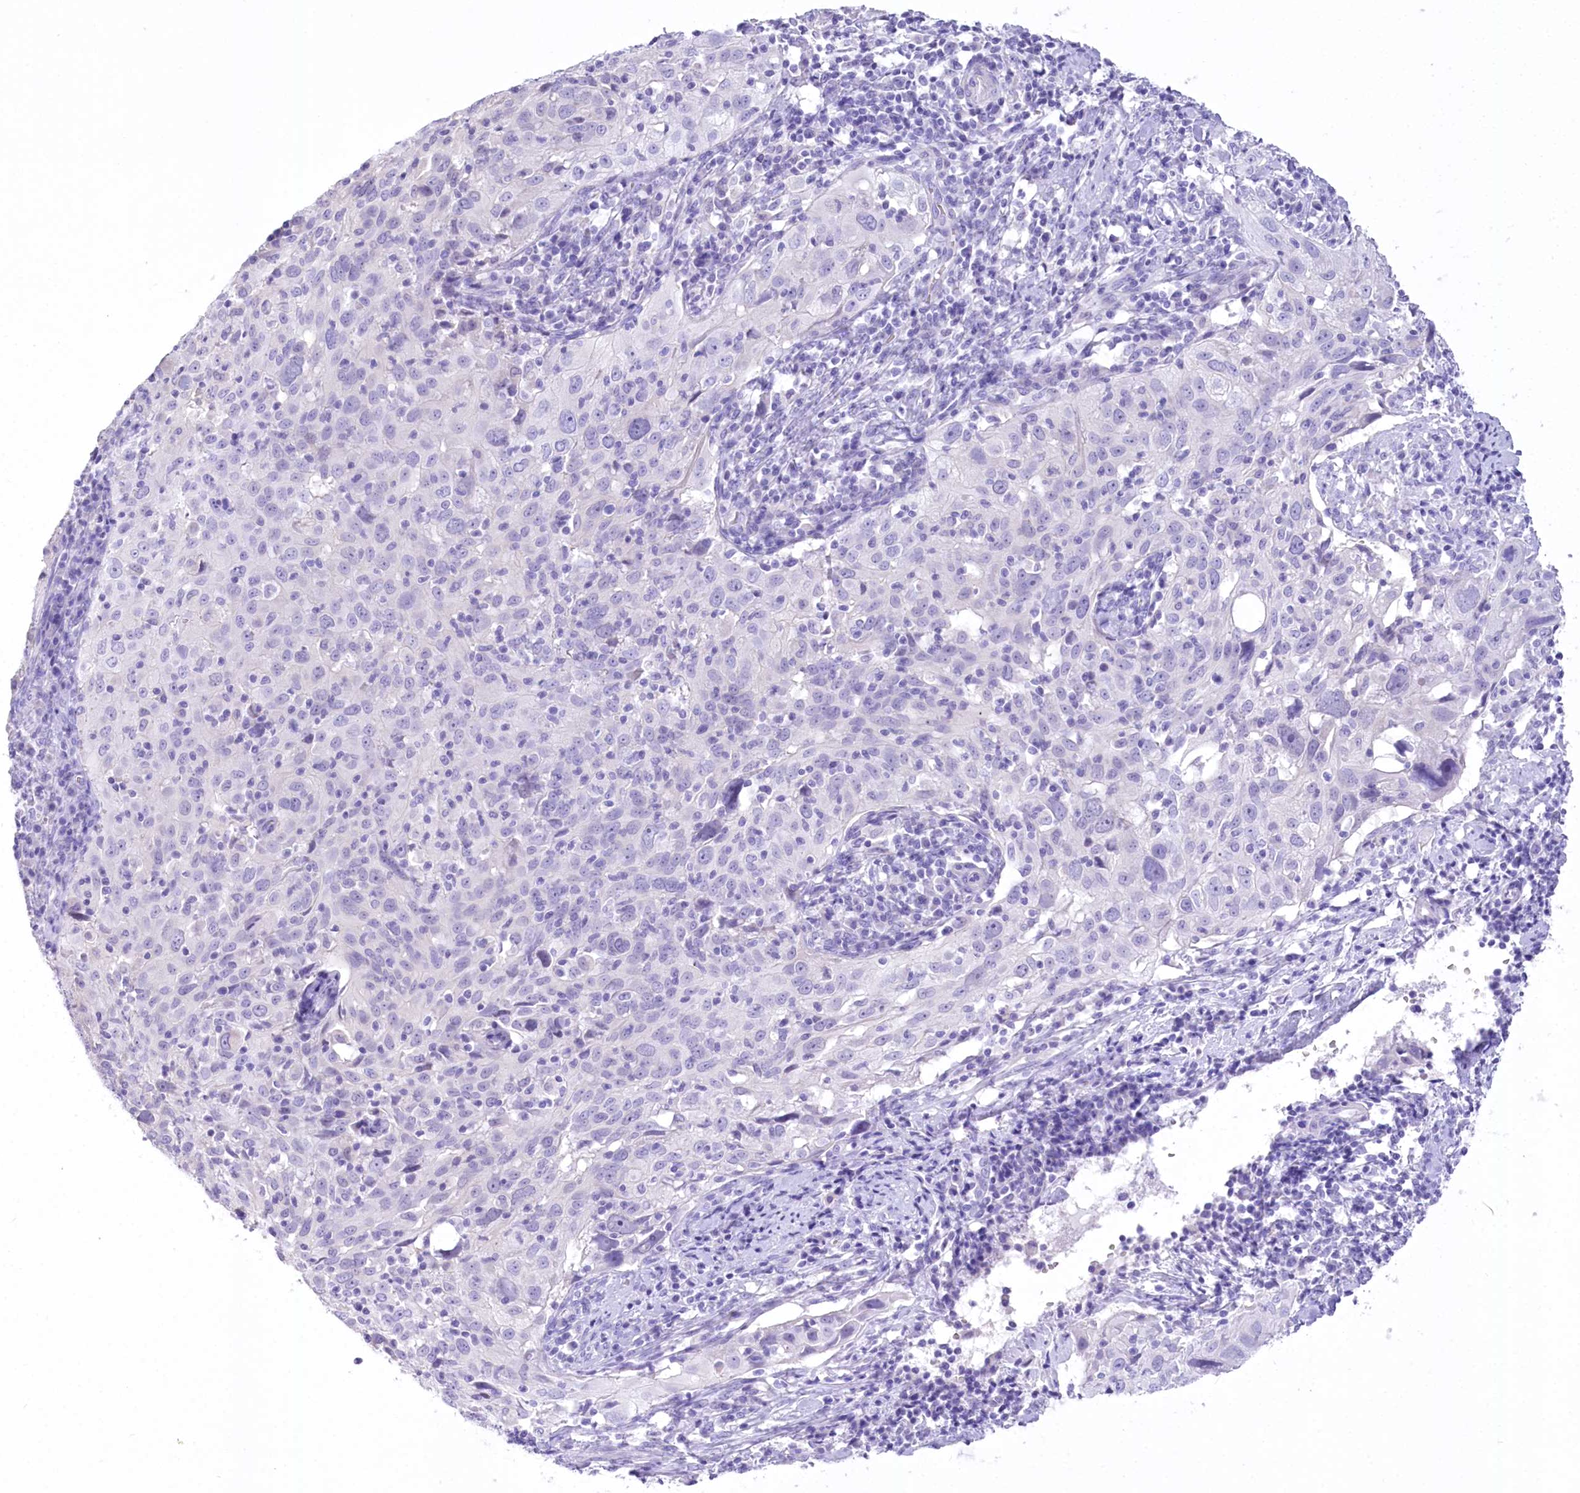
{"staining": {"intensity": "negative", "quantity": "none", "location": "none"}, "tissue": "cervical cancer", "cell_type": "Tumor cells", "image_type": "cancer", "snomed": [{"axis": "morphology", "description": "Squamous cell carcinoma, NOS"}, {"axis": "topography", "description": "Cervix"}], "caption": "Cervical cancer (squamous cell carcinoma) was stained to show a protein in brown. There is no significant expression in tumor cells. Brightfield microscopy of immunohistochemistry (IHC) stained with DAB (3,3'-diaminobenzidine) (brown) and hematoxylin (blue), captured at high magnification.", "gene": "PBLD", "patient": {"sex": "female", "age": 31}}